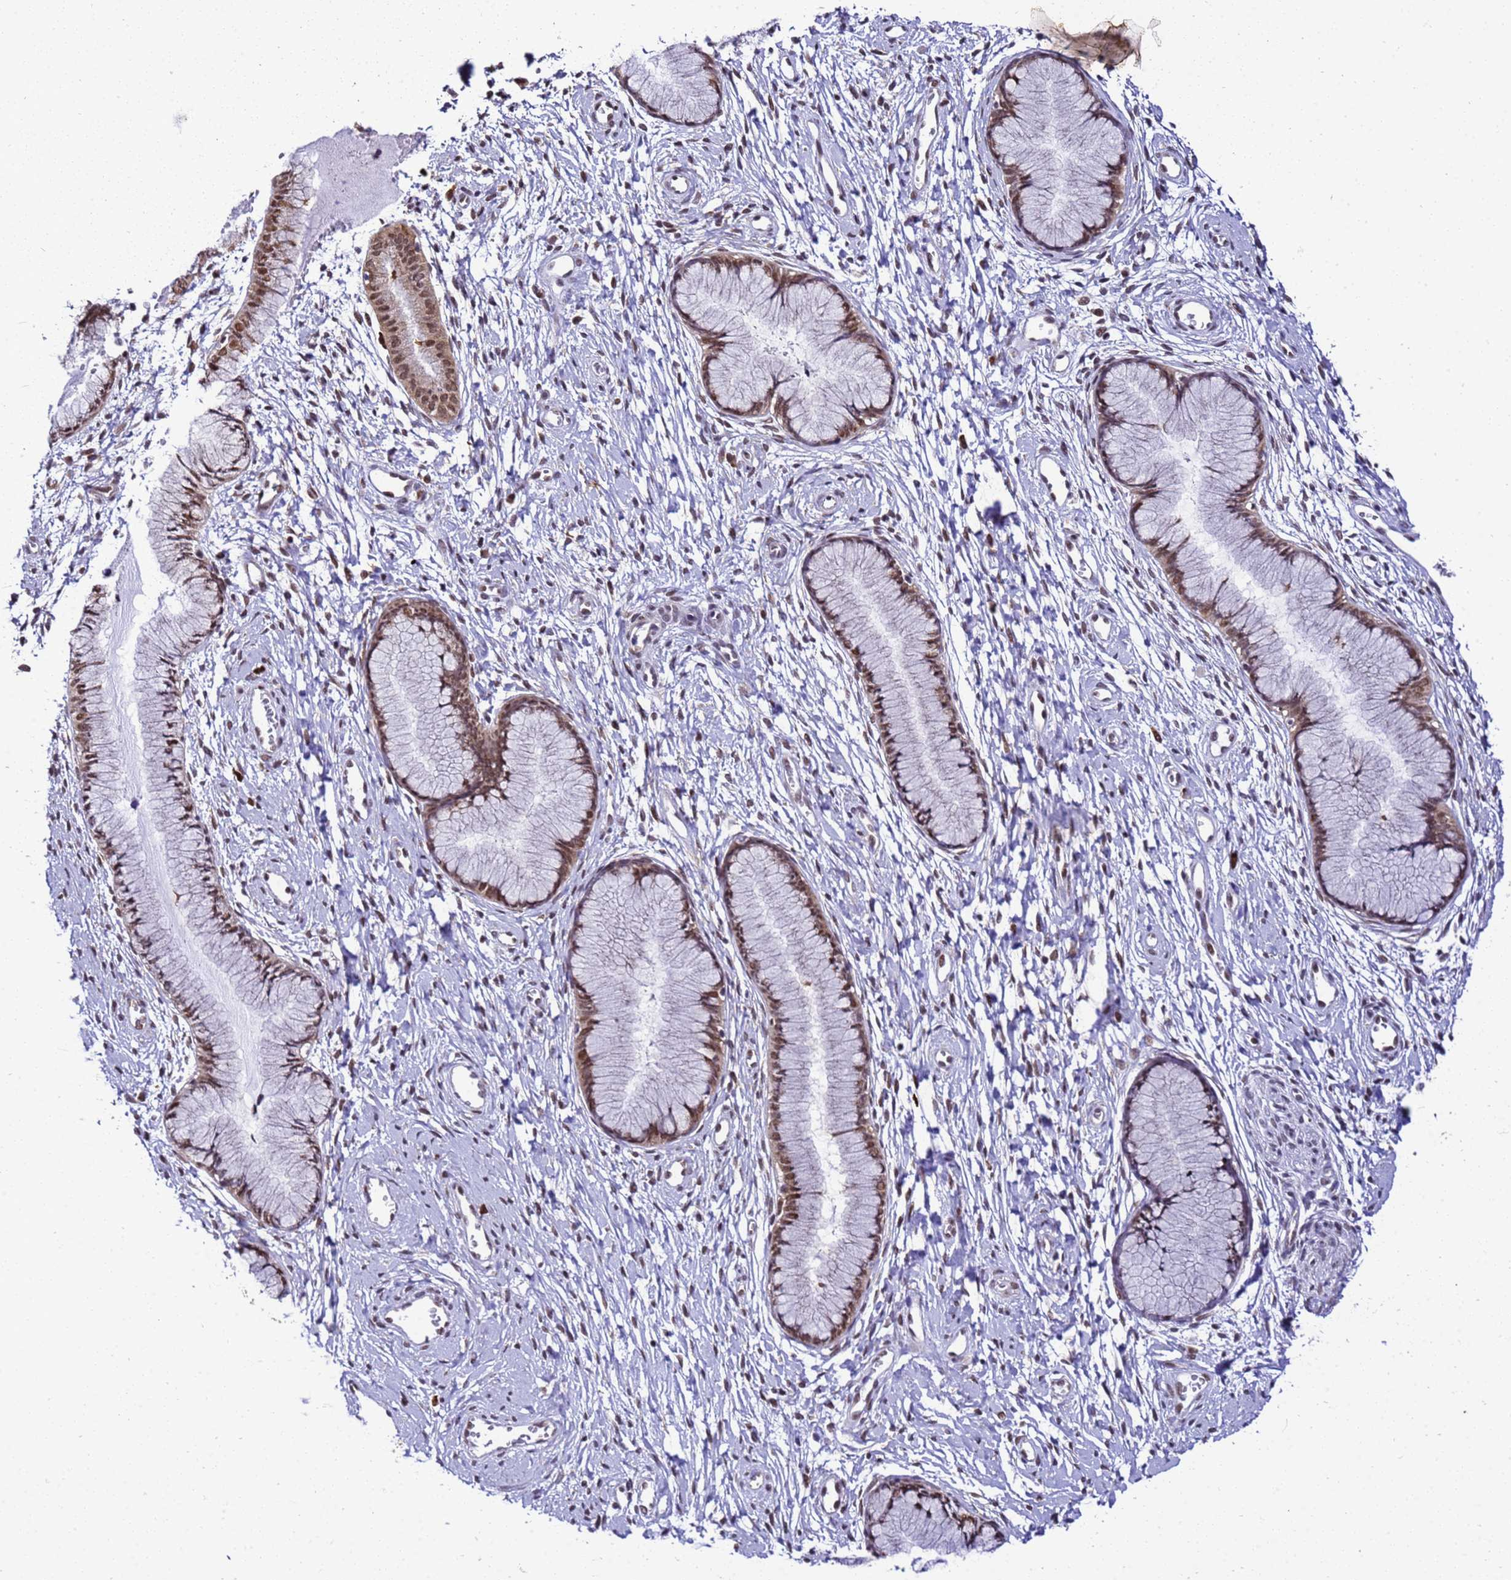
{"staining": {"intensity": "moderate", "quantity": ">75%", "location": "cytoplasmic/membranous,nuclear"}, "tissue": "cervix", "cell_type": "Glandular cells", "image_type": "normal", "snomed": [{"axis": "morphology", "description": "Normal tissue, NOS"}, {"axis": "topography", "description": "Cervix"}], "caption": "Brown immunohistochemical staining in benign cervix demonstrates moderate cytoplasmic/membranous,nuclear positivity in approximately >75% of glandular cells.", "gene": "SMN1", "patient": {"sex": "female", "age": 42}}